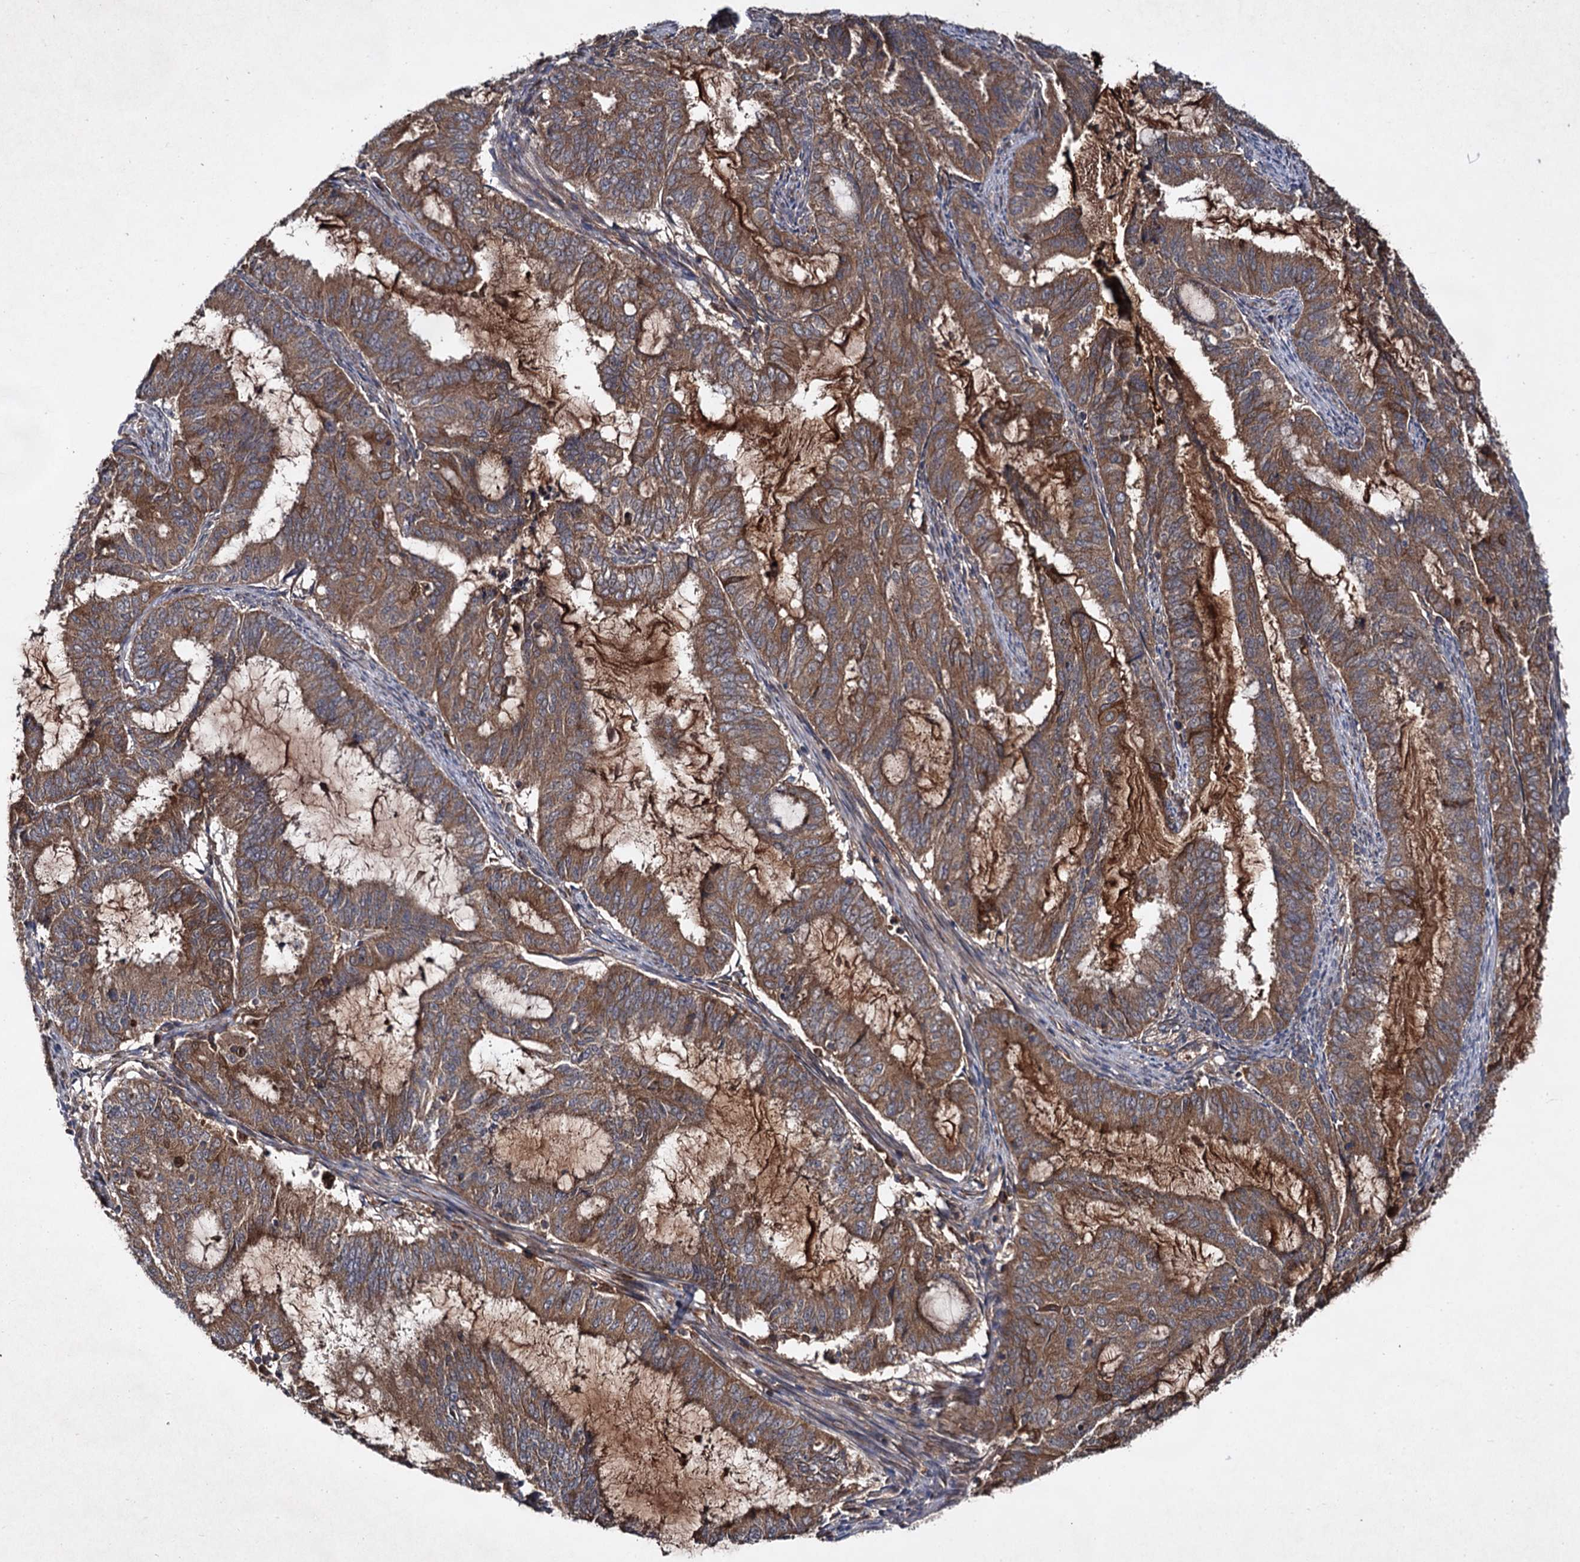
{"staining": {"intensity": "moderate", "quantity": ">75%", "location": "cytoplasmic/membranous"}, "tissue": "endometrial cancer", "cell_type": "Tumor cells", "image_type": "cancer", "snomed": [{"axis": "morphology", "description": "Adenocarcinoma, NOS"}, {"axis": "topography", "description": "Endometrium"}], "caption": "Immunohistochemistry (IHC) histopathology image of neoplastic tissue: human endometrial cancer (adenocarcinoma) stained using immunohistochemistry demonstrates medium levels of moderate protein expression localized specifically in the cytoplasmic/membranous of tumor cells, appearing as a cytoplasmic/membranous brown color.", "gene": "TEX9", "patient": {"sex": "female", "age": 51}}